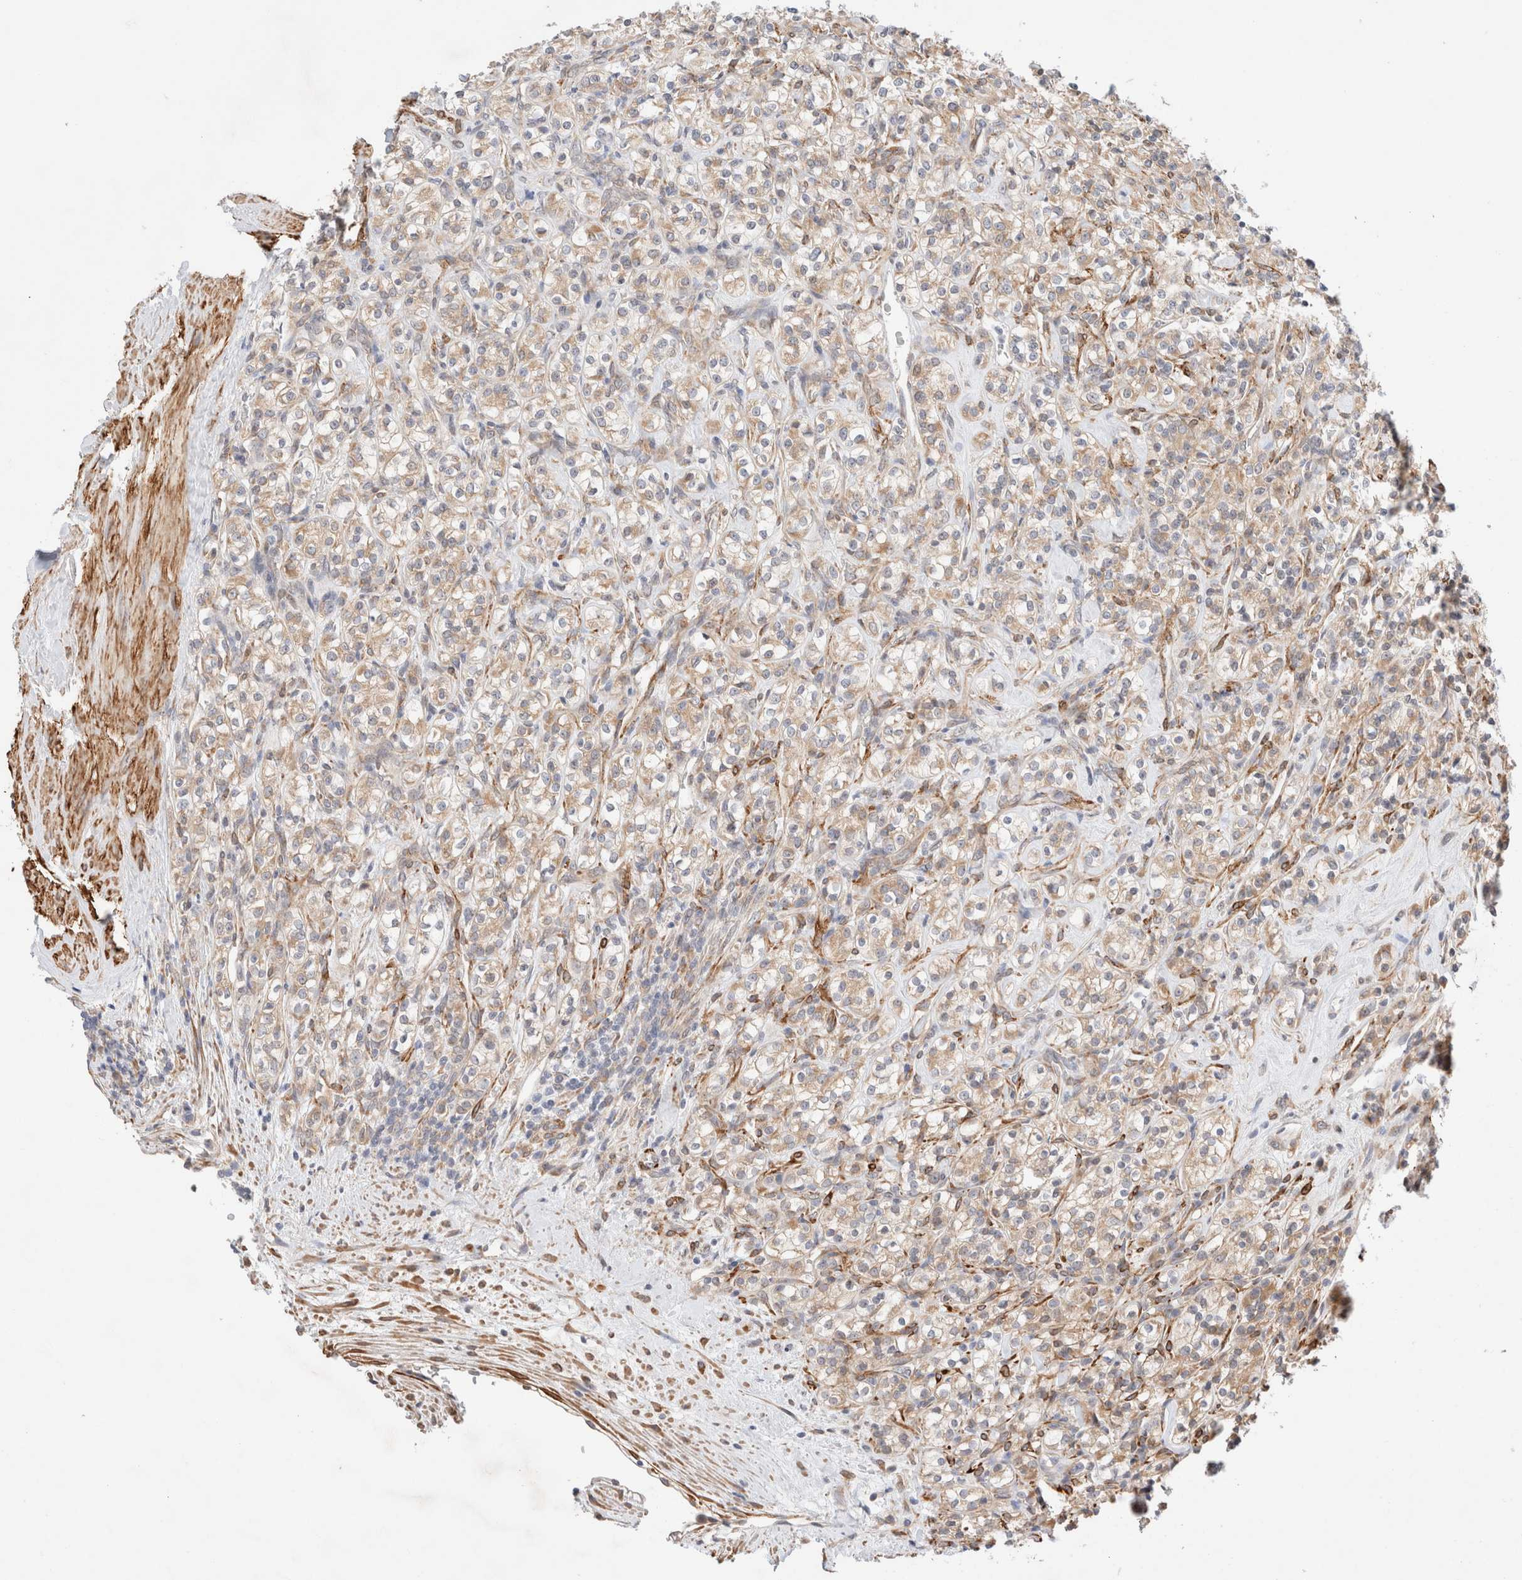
{"staining": {"intensity": "weak", "quantity": ">75%", "location": "cytoplasmic/membranous"}, "tissue": "renal cancer", "cell_type": "Tumor cells", "image_type": "cancer", "snomed": [{"axis": "morphology", "description": "Adenocarcinoma, NOS"}, {"axis": "topography", "description": "Kidney"}], "caption": "High-power microscopy captured an immunohistochemistry histopathology image of adenocarcinoma (renal), revealing weak cytoplasmic/membranous staining in approximately >75% of tumor cells.", "gene": "RRP15", "patient": {"sex": "male", "age": 77}}